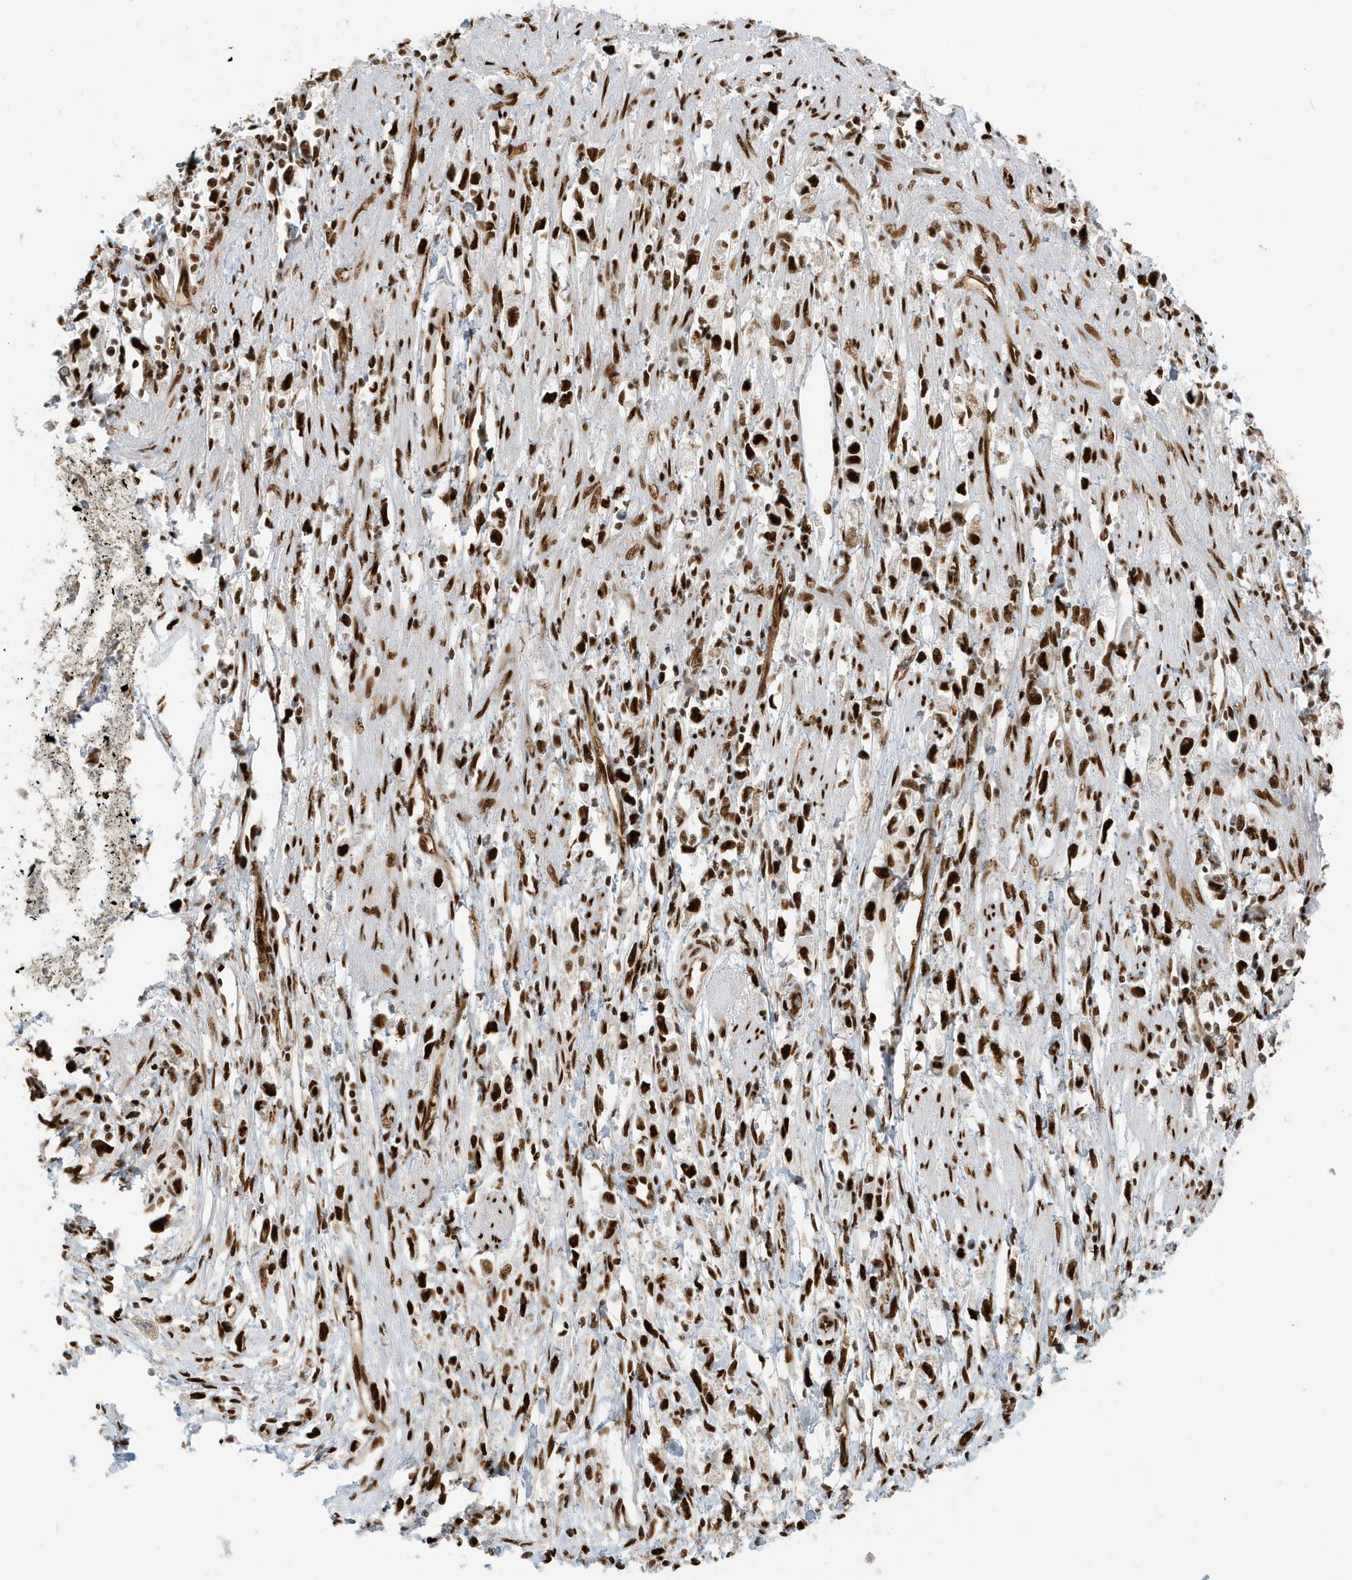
{"staining": {"intensity": "strong", "quantity": ">75%", "location": "nuclear"}, "tissue": "stomach cancer", "cell_type": "Tumor cells", "image_type": "cancer", "snomed": [{"axis": "morphology", "description": "Adenocarcinoma, NOS"}, {"axis": "topography", "description": "Stomach"}], "caption": "Immunohistochemistry image of human adenocarcinoma (stomach) stained for a protein (brown), which reveals high levels of strong nuclear expression in about >75% of tumor cells.", "gene": "CKS2", "patient": {"sex": "female", "age": 59}}